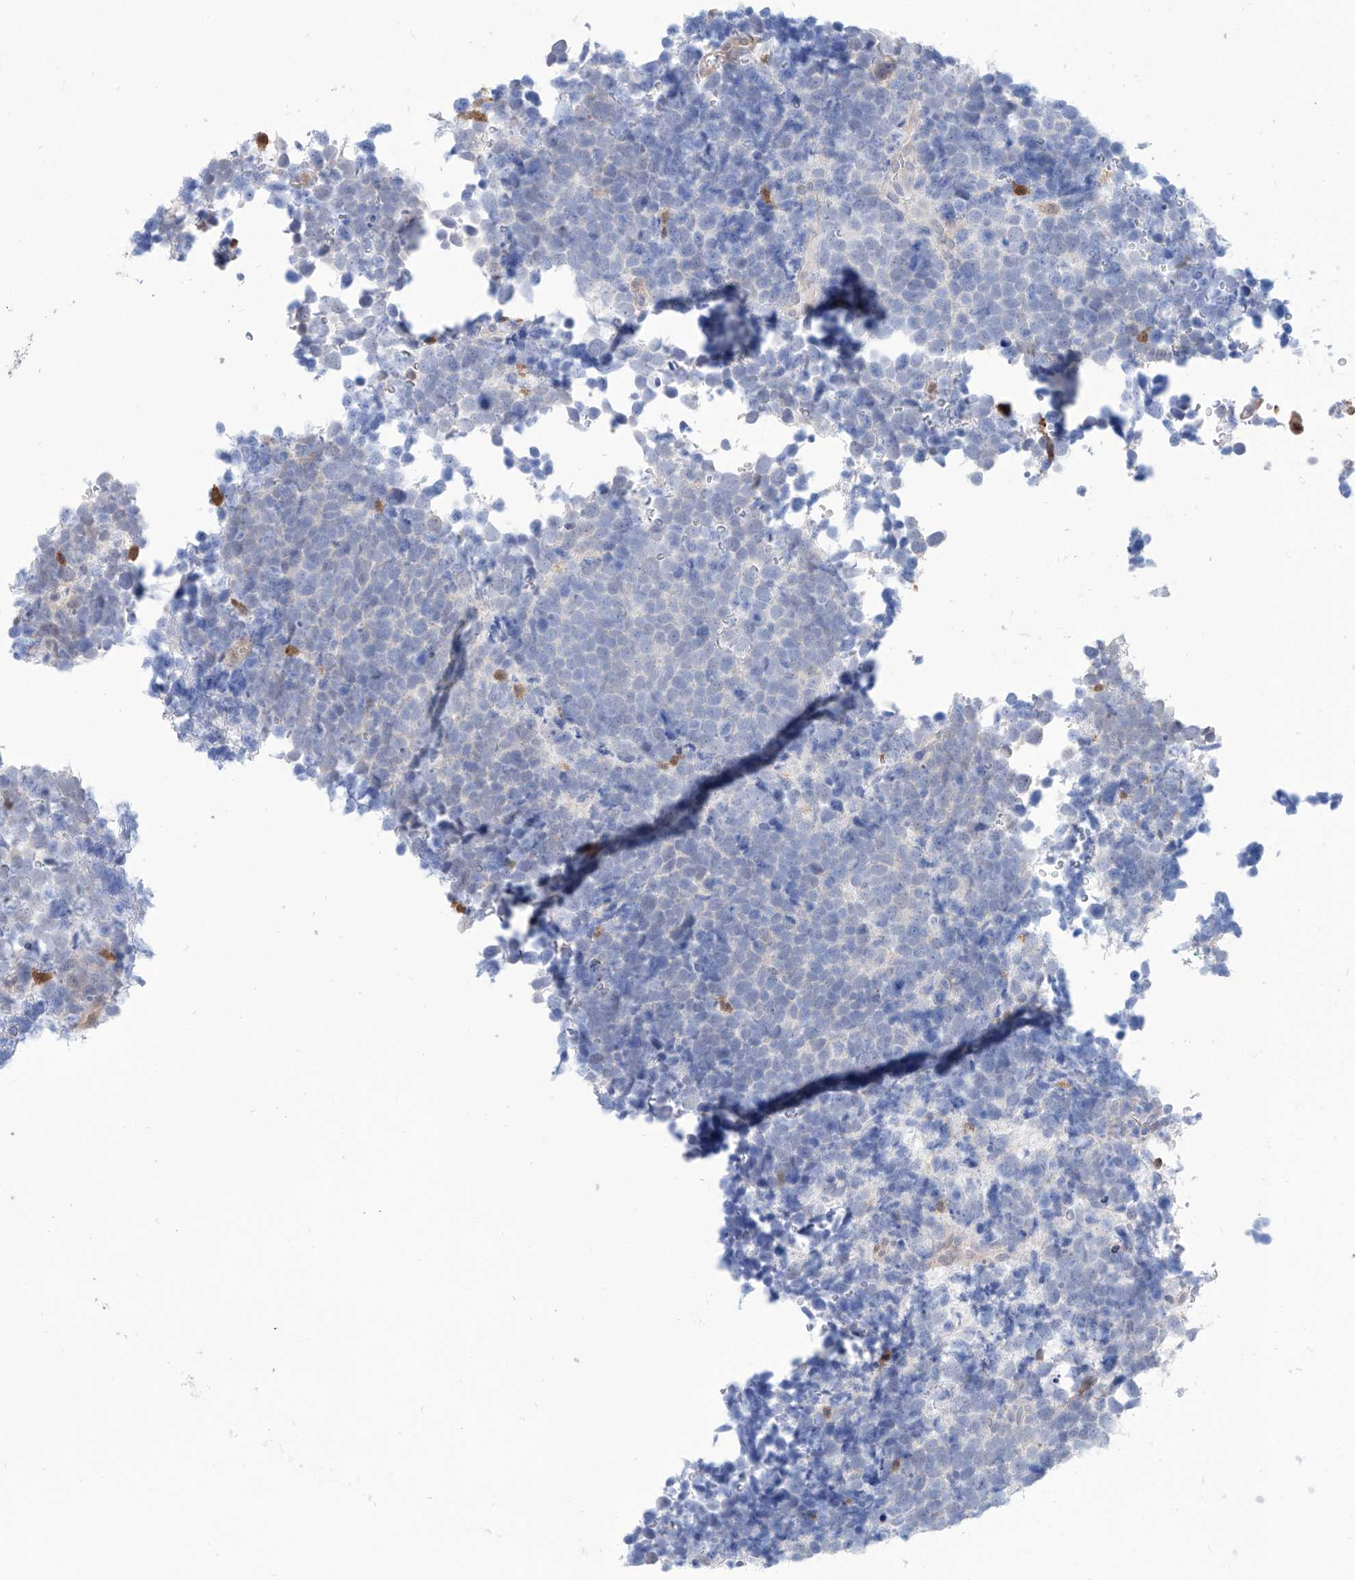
{"staining": {"intensity": "negative", "quantity": "none", "location": "none"}, "tissue": "urothelial cancer", "cell_type": "Tumor cells", "image_type": "cancer", "snomed": [{"axis": "morphology", "description": "Urothelial carcinoma, High grade"}, {"axis": "topography", "description": "Urinary bladder"}], "caption": "High magnification brightfield microscopy of urothelial cancer stained with DAB (3,3'-diaminobenzidine) (brown) and counterstained with hematoxylin (blue): tumor cells show no significant expression. (DAB immunohistochemistry (IHC), high magnification).", "gene": "PDXK", "patient": {"sex": "female", "age": 82}}